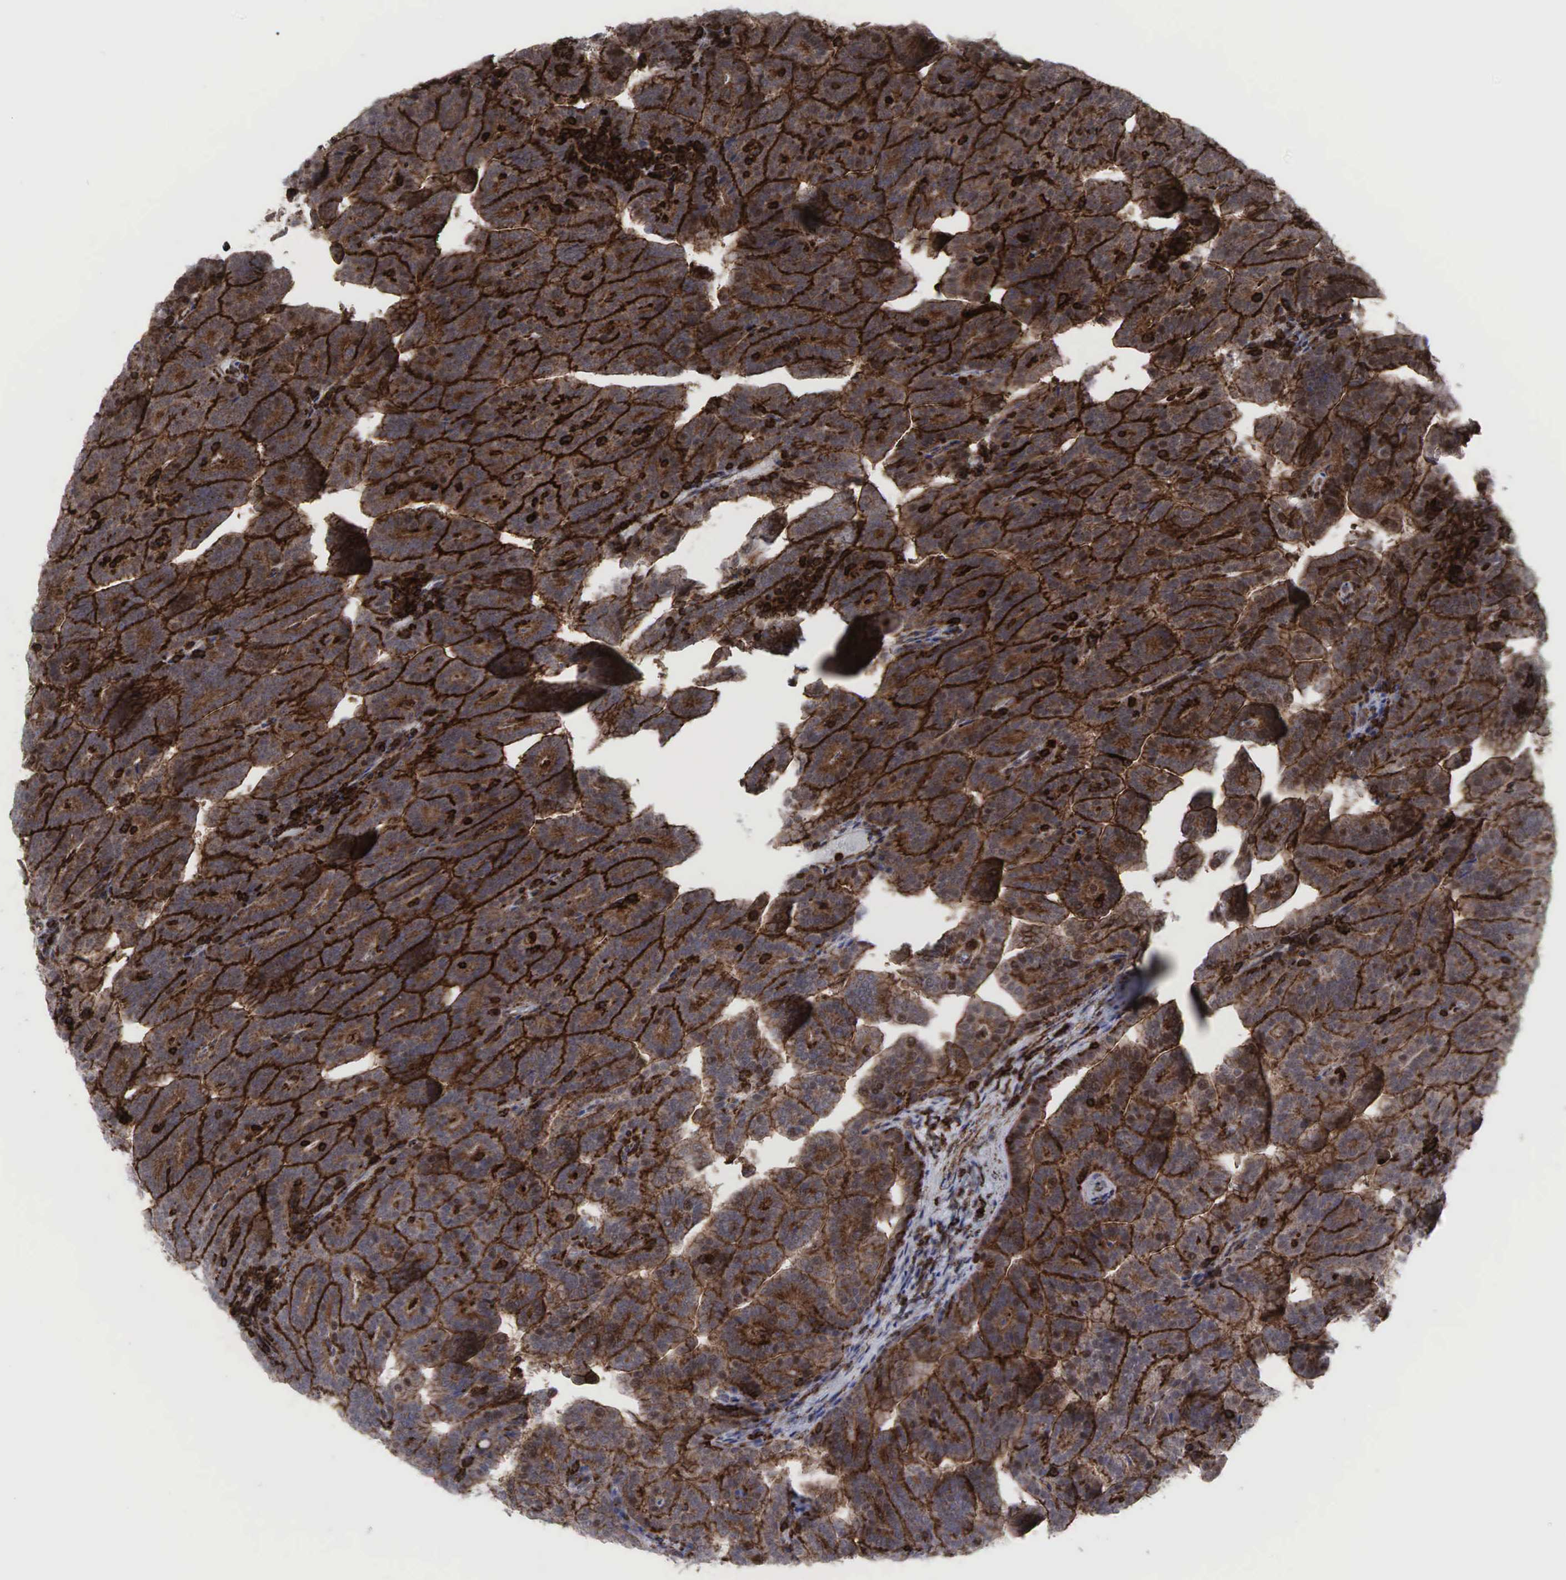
{"staining": {"intensity": "strong", "quantity": "<25%", "location": "cytoplasmic/membranous"}, "tissue": "renal cancer", "cell_type": "Tumor cells", "image_type": "cancer", "snomed": [{"axis": "morphology", "description": "Adenocarcinoma, NOS"}, {"axis": "topography", "description": "Kidney"}], "caption": "This photomicrograph reveals immunohistochemistry staining of renal cancer (adenocarcinoma), with medium strong cytoplasmic/membranous positivity in about <25% of tumor cells.", "gene": "GPRASP1", "patient": {"sex": "male", "age": 61}}